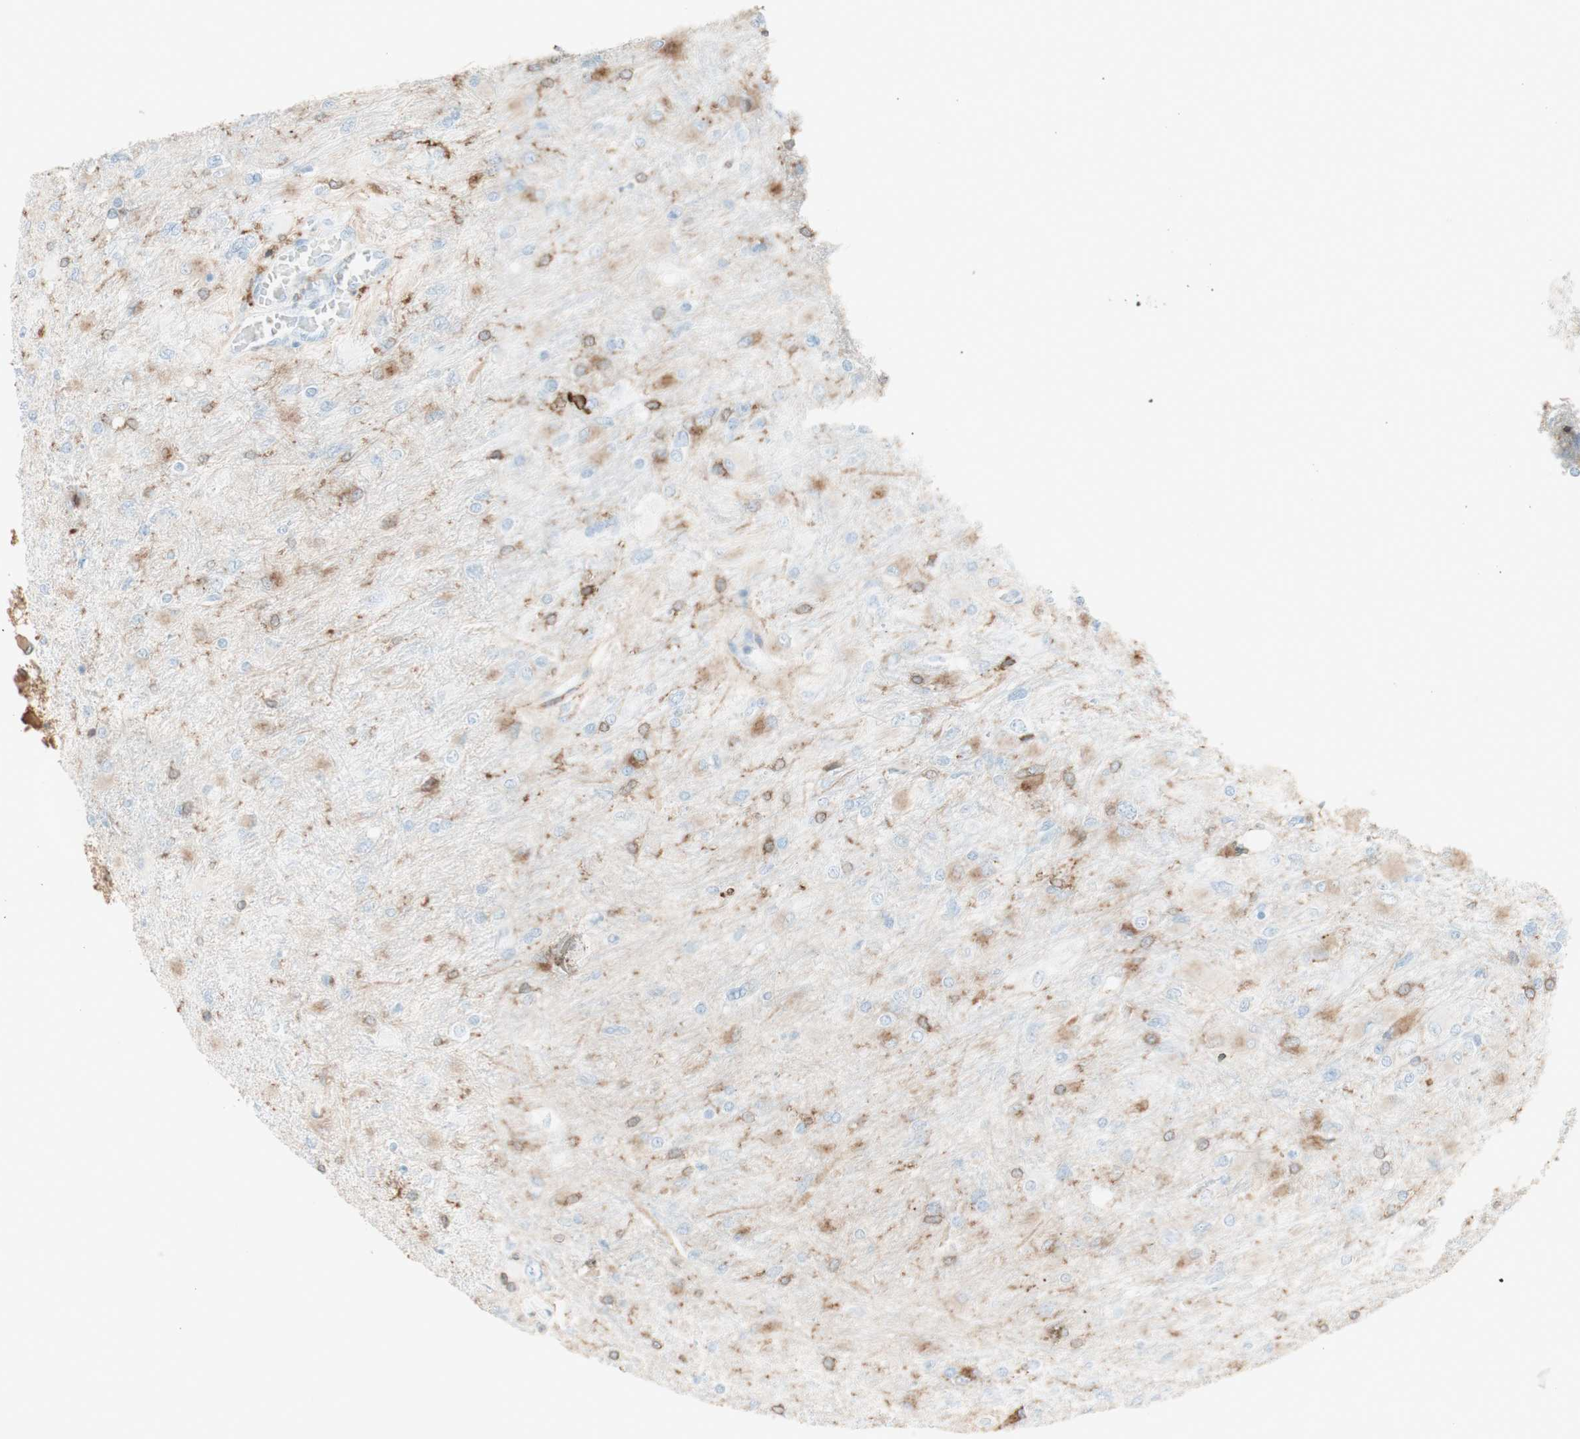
{"staining": {"intensity": "weak", "quantity": ">75%", "location": "cytoplasmic/membranous"}, "tissue": "glioma", "cell_type": "Tumor cells", "image_type": "cancer", "snomed": [{"axis": "morphology", "description": "Glioma, malignant, High grade"}, {"axis": "topography", "description": "Cerebral cortex"}], "caption": "Protein analysis of malignant glioma (high-grade) tissue demonstrates weak cytoplasmic/membranous positivity in approximately >75% of tumor cells.", "gene": "HLA-DPB1", "patient": {"sex": "female", "age": 36}}